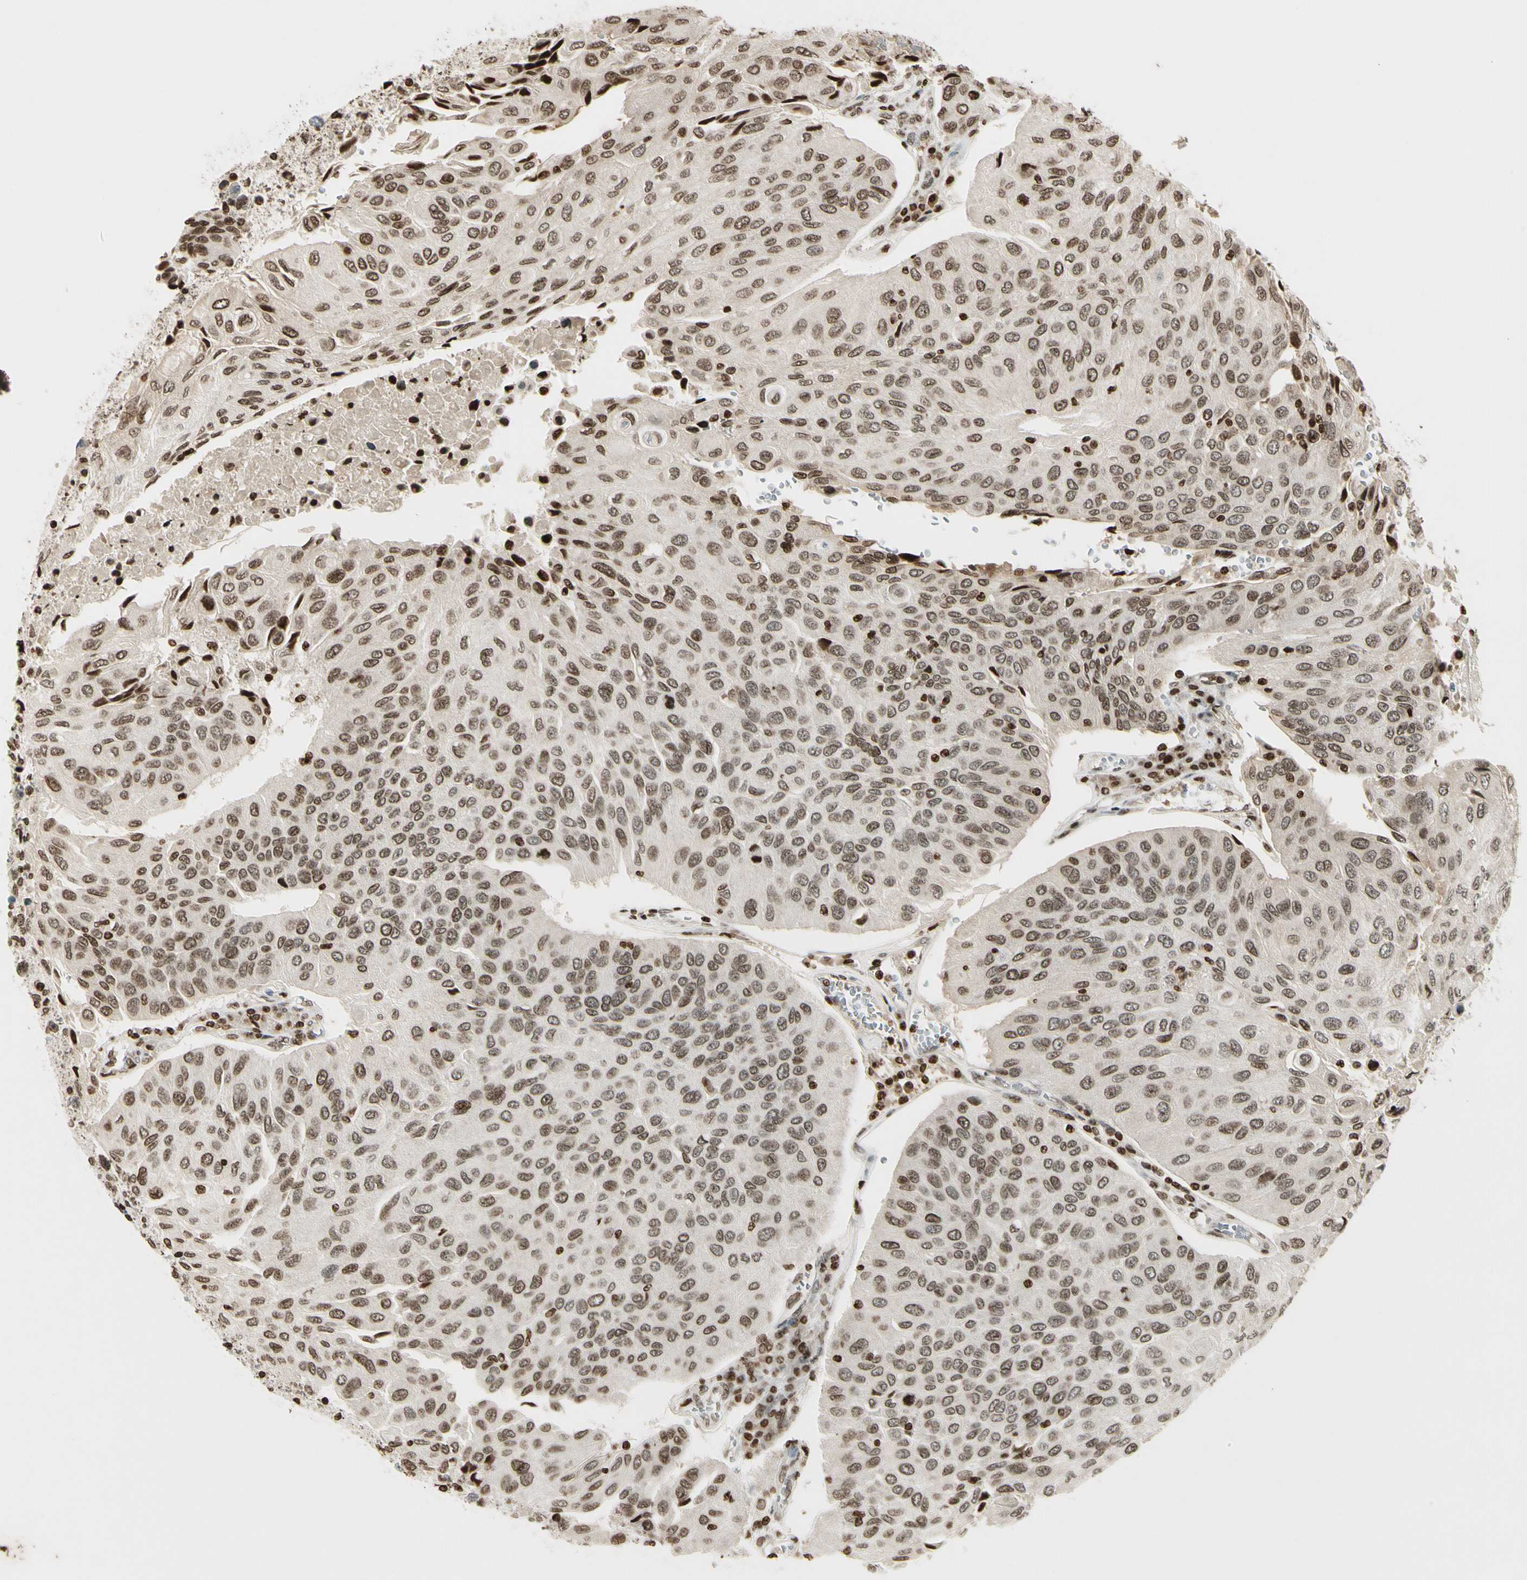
{"staining": {"intensity": "moderate", "quantity": ">75%", "location": "nuclear"}, "tissue": "urothelial cancer", "cell_type": "Tumor cells", "image_type": "cancer", "snomed": [{"axis": "morphology", "description": "Urothelial carcinoma, High grade"}, {"axis": "topography", "description": "Urinary bladder"}], "caption": "Brown immunohistochemical staining in human urothelial cancer reveals moderate nuclear positivity in approximately >75% of tumor cells. The staining is performed using DAB (3,3'-diaminobenzidine) brown chromogen to label protein expression. The nuclei are counter-stained blue using hematoxylin.", "gene": "RORA", "patient": {"sex": "male", "age": 66}}